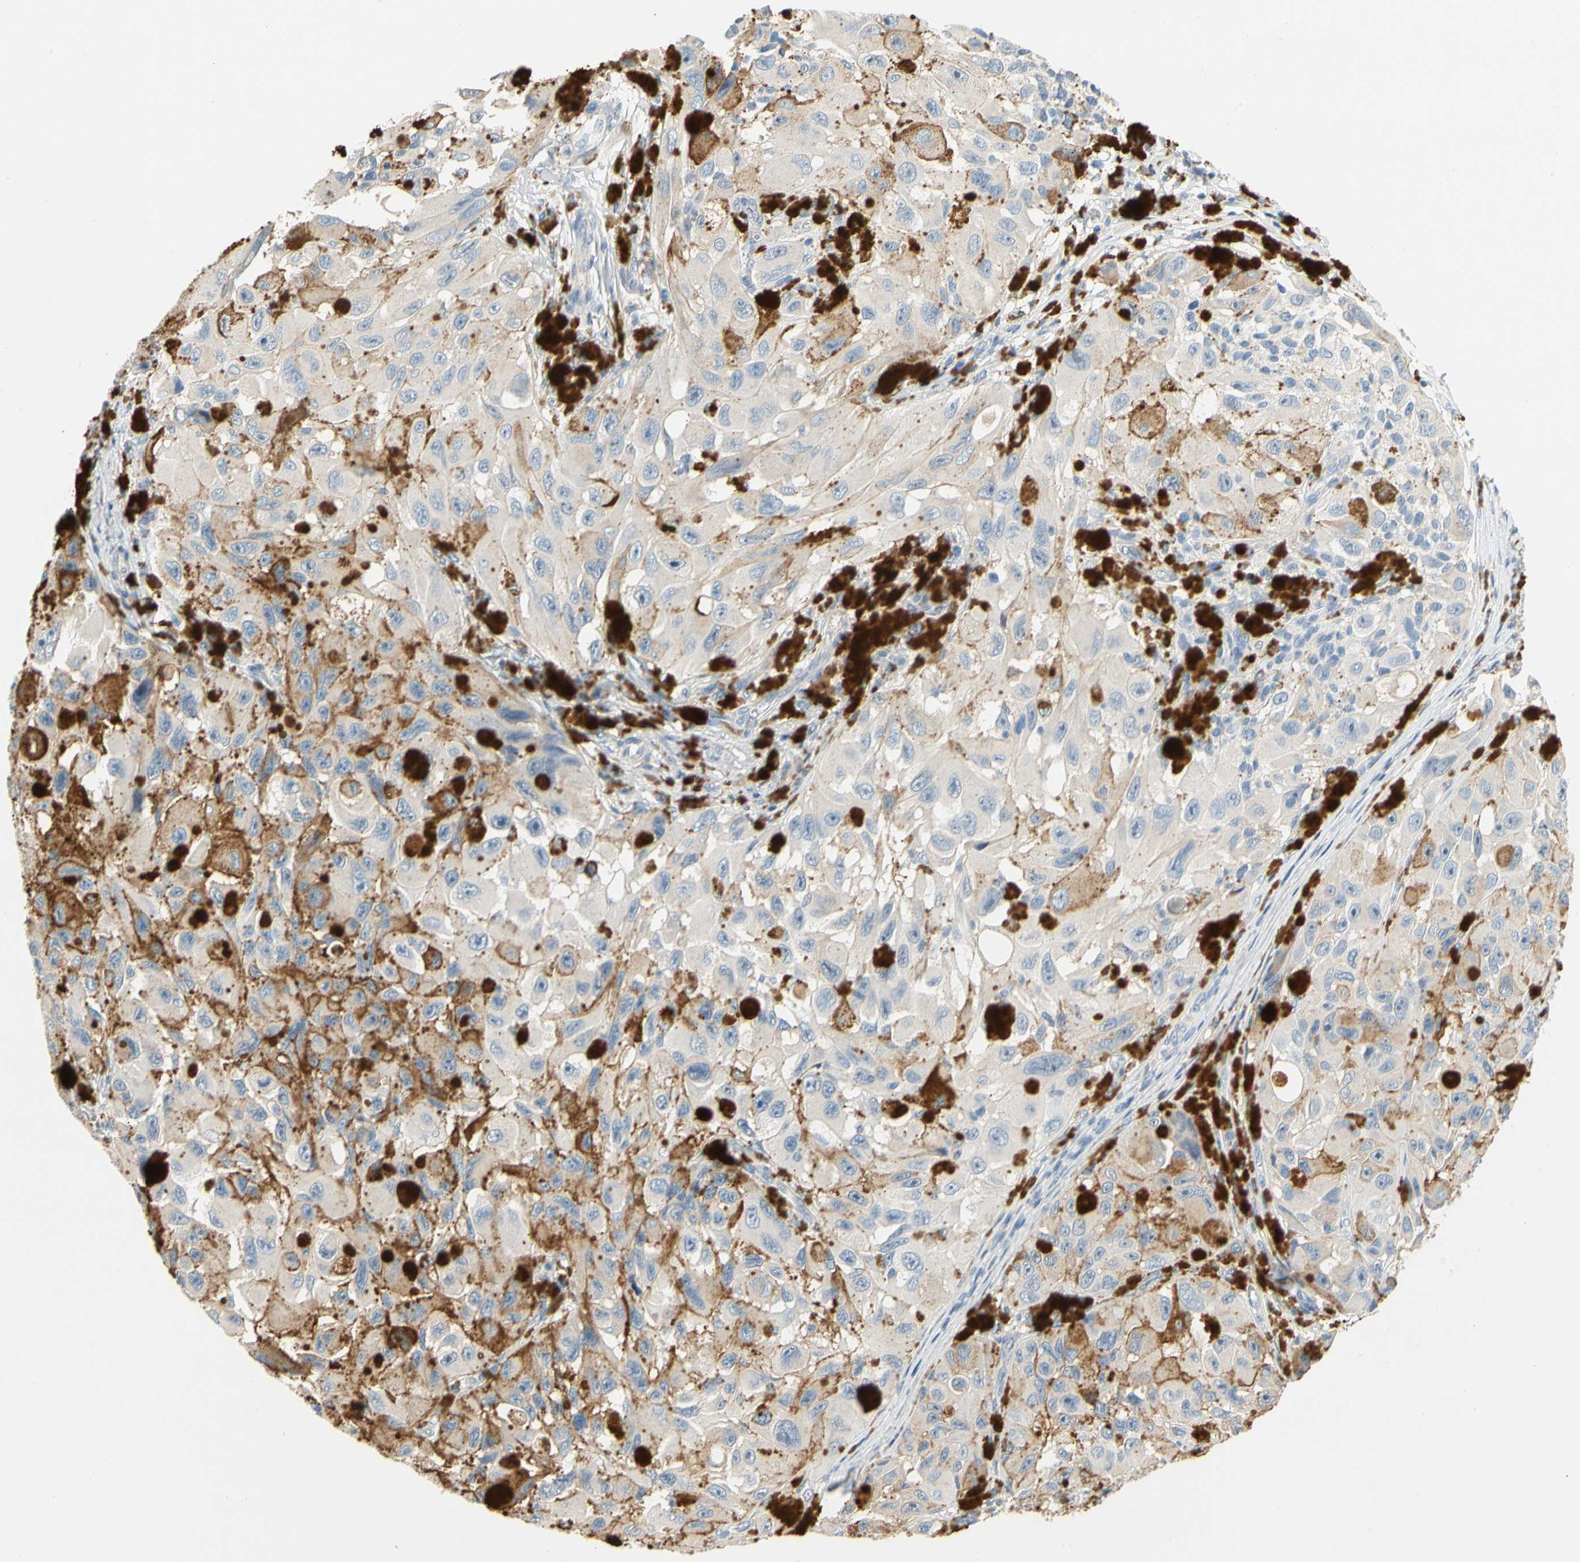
{"staining": {"intensity": "negative", "quantity": "none", "location": "none"}, "tissue": "melanoma", "cell_type": "Tumor cells", "image_type": "cancer", "snomed": [{"axis": "morphology", "description": "Malignant melanoma, NOS"}, {"axis": "topography", "description": "Skin"}], "caption": "This is a histopathology image of immunohistochemistry (IHC) staining of melanoma, which shows no expression in tumor cells.", "gene": "CCM2L", "patient": {"sex": "female", "age": 73}}